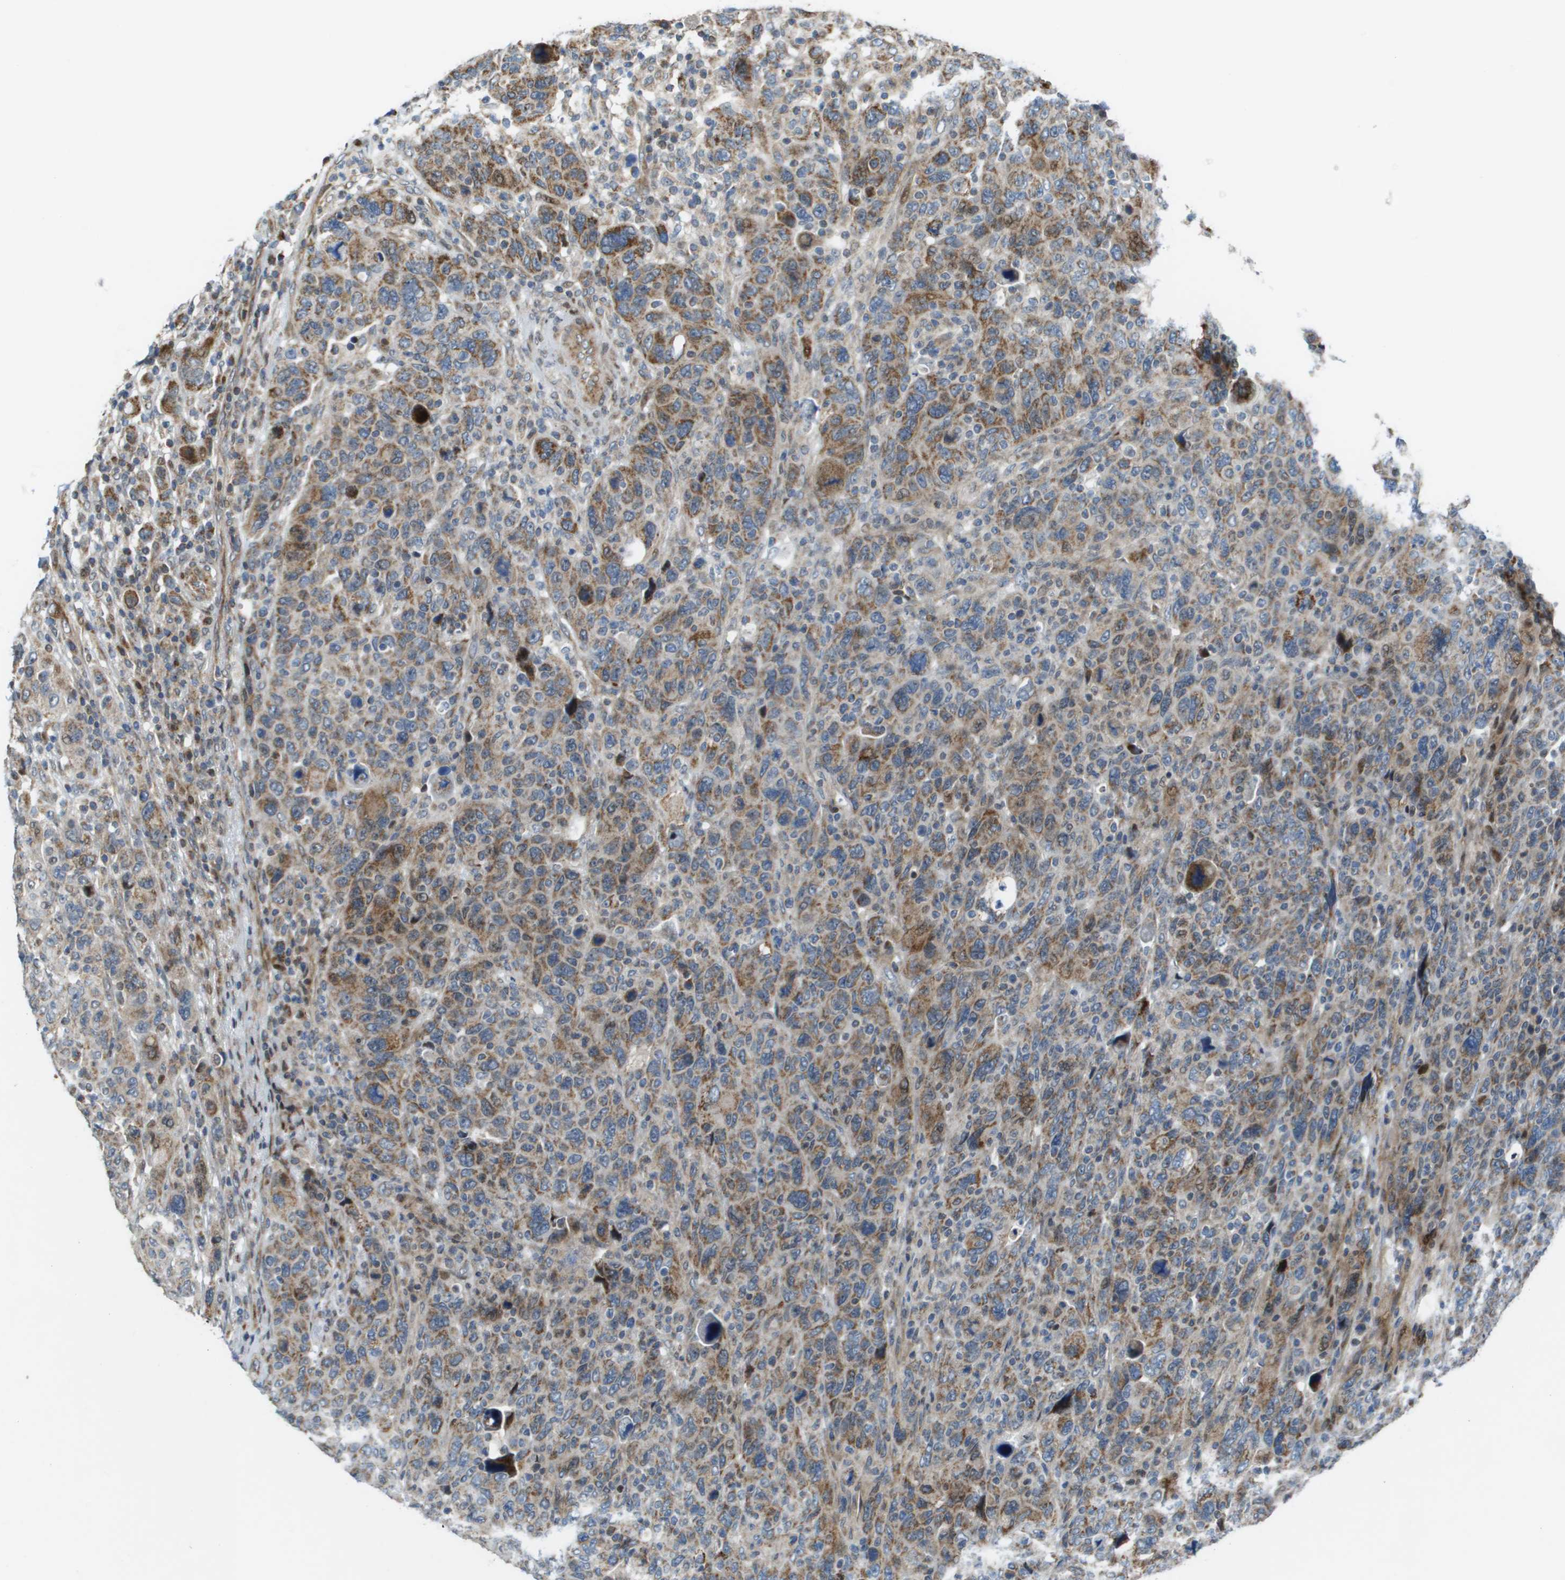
{"staining": {"intensity": "moderate", "quantity": "25%-75%", "location": "cytoplasmic/membranous"}, "tissue": "breast cancer", "cell_type": "Tumor cells", "image_type": "cancer", "snomed": [{"axis": "morphology", "description": "Duct carcinoma"}, {"axis": "topography", "description": "Breast"}], "caption": "This is a photomicrograph of immunohistochemistry staining of breast cancer (invasive ductal carcinoma), which shows moderate staining in the cytoplasmic/membranous of tumor cells.", "gene": "MGAT3", "patient": {"sex": "female", "age": 37}}